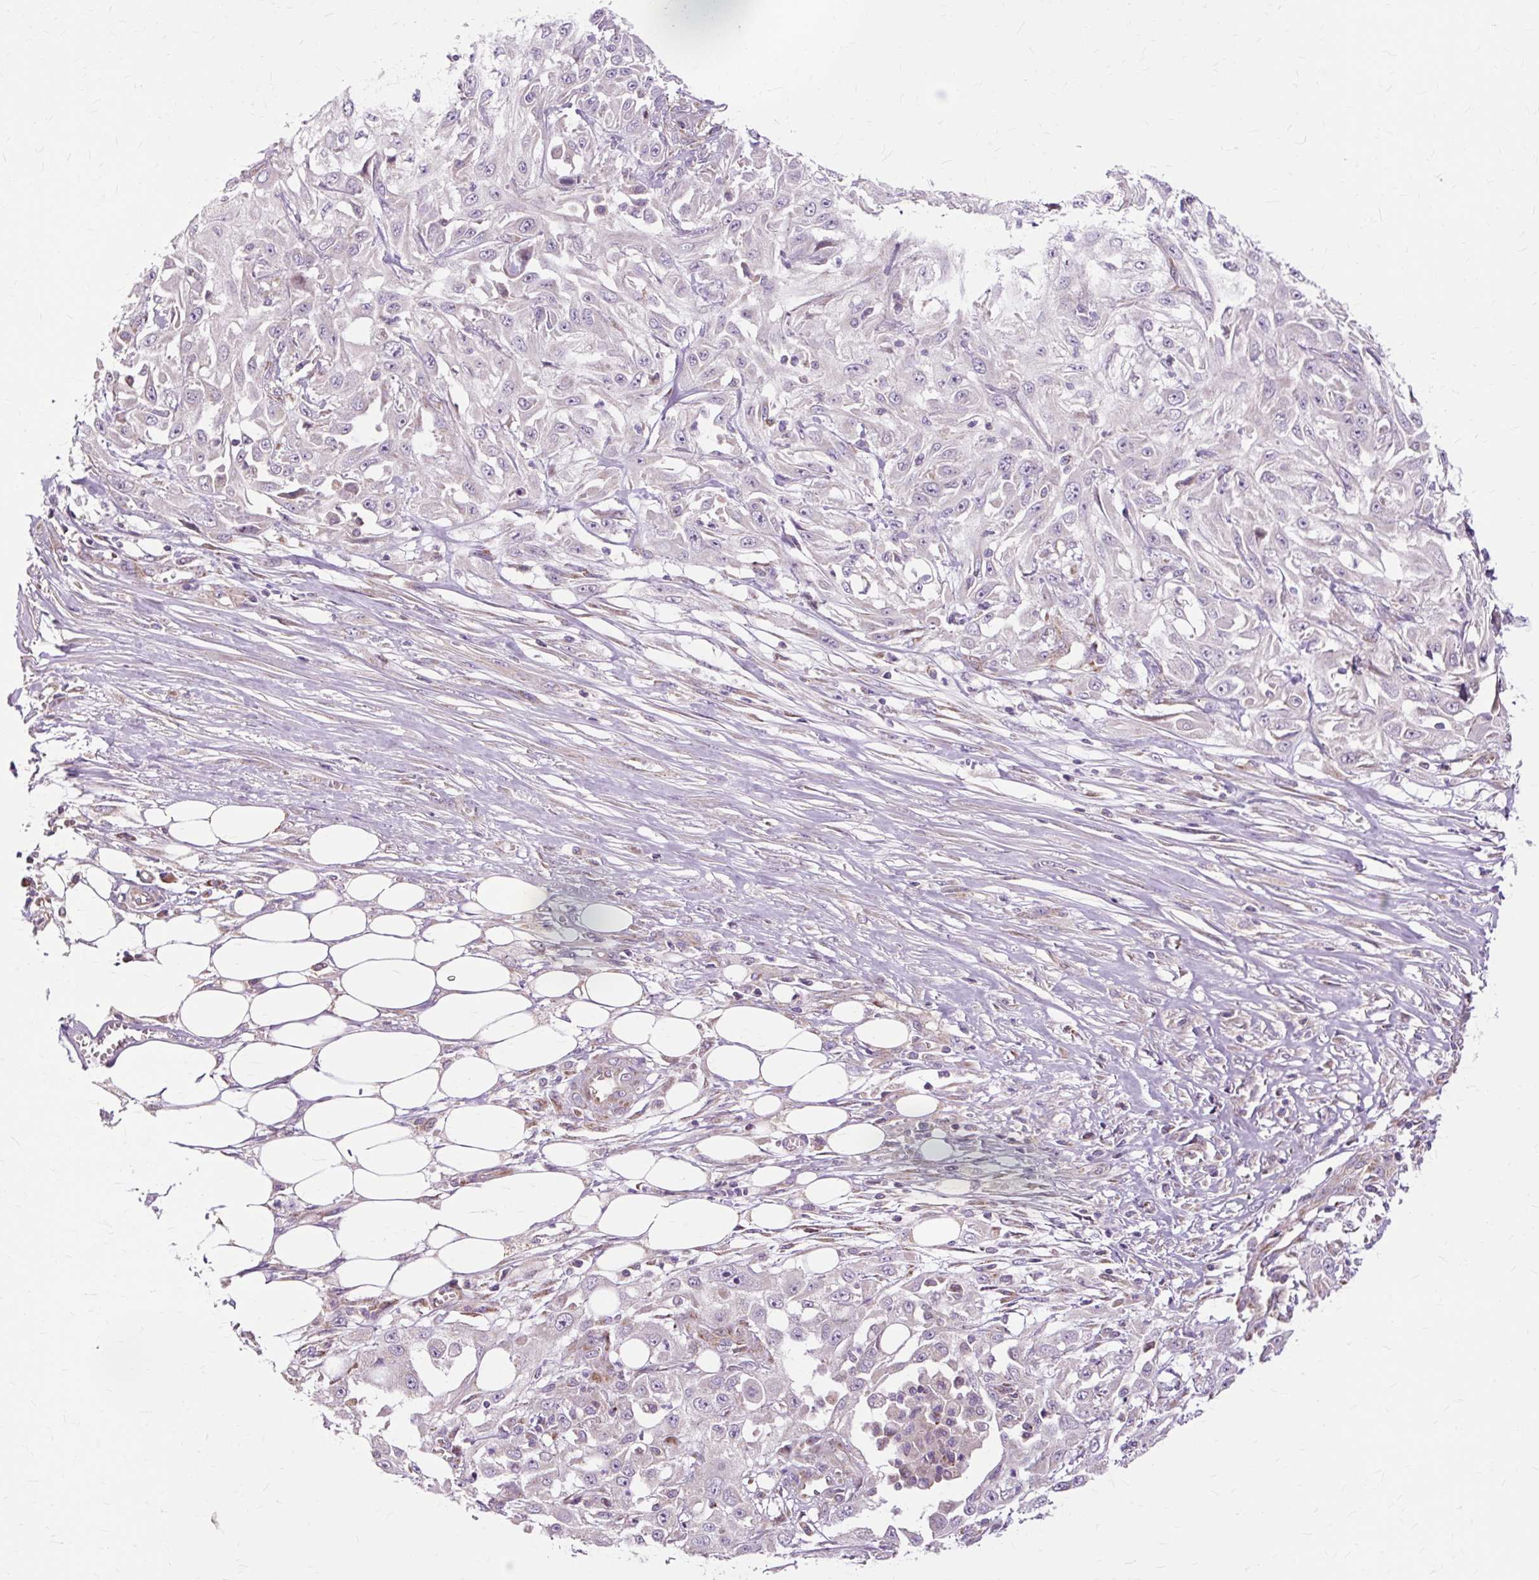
{"staining": {"intensity": "negative", "quantity": "none", "location": "none"}, "tissue": "skin cancer", "cell_type": "Tumor cells", "image_type": "cancer", "snomed": [{"axis": "morphology", "description": "Squamous cell carcinoma, NOS"}, {"axis": "morphology", "description": "Squamous cell carcinoma, metastatic, NOS"}, {"axis": "topography", "description": "Skin"}, {"axis": "topography", "description": "Lymph node"}], "caption": "Immunohistochemical staining of skin metastatic squamous cell carcinoma demonstrates no significant staining in tumor cells.", "gene": "PDZD2", "patient": {"sex": "male", "age": 75}}